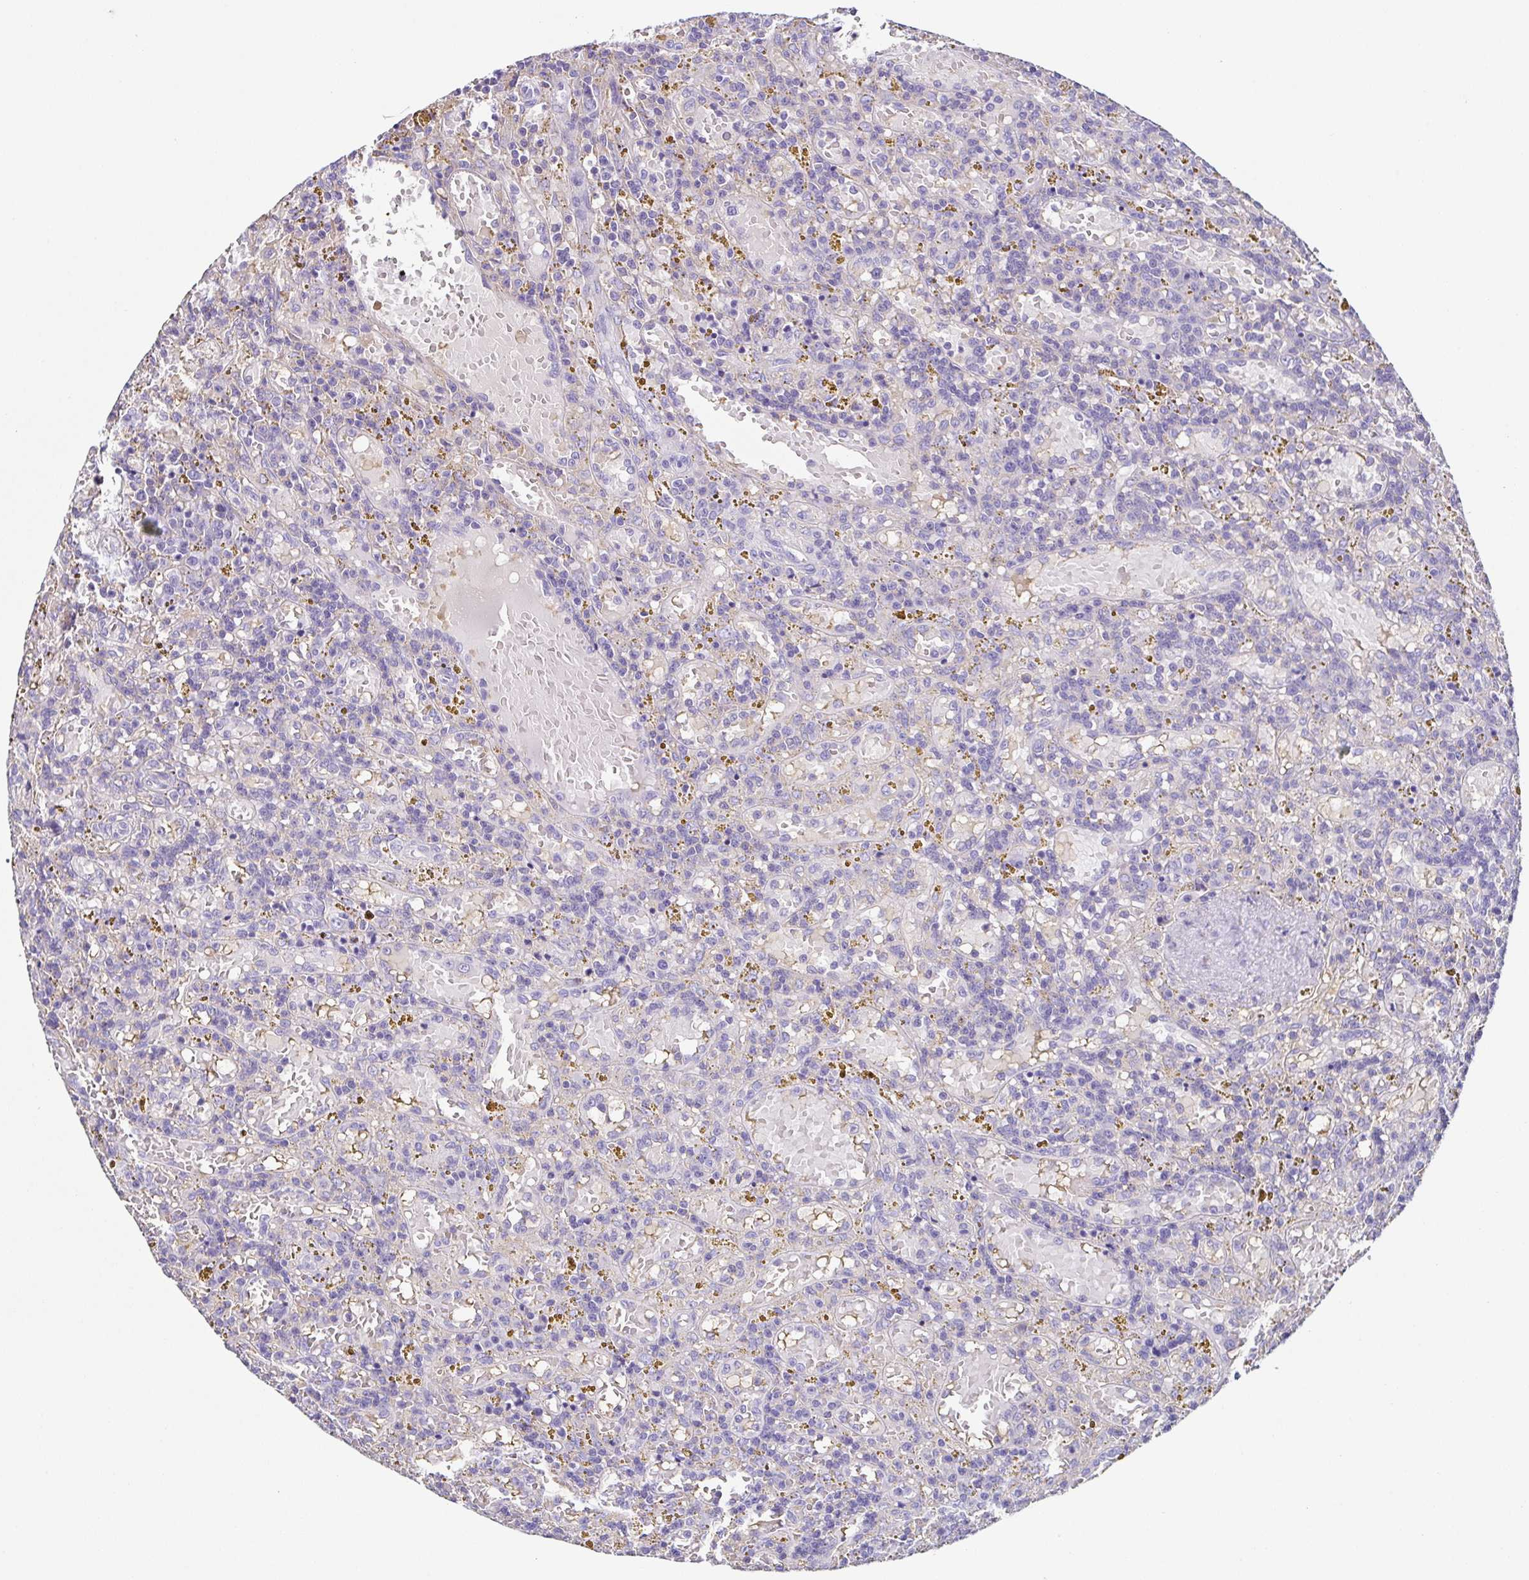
{"staining": {"intensity": "negative", "quantity": "none", "location": "none"}, "tissue": "lymphoma", "cell_type": "Tumor cells", "image_type": "cancer", "snomed": [{"axis": "morphology", "description": "Malignant lymphoma, non-Hodgkin's type, Low grade"}, {"axis": "topography", "description": "Spleen"}], "caption": "The micrograph displays no significant staining in tumor cells of low-grade malignant lymphoma, non-Hodgkin's type.", "gene": "ANXA10", "patient": {"sex": "female", "age": 65}}